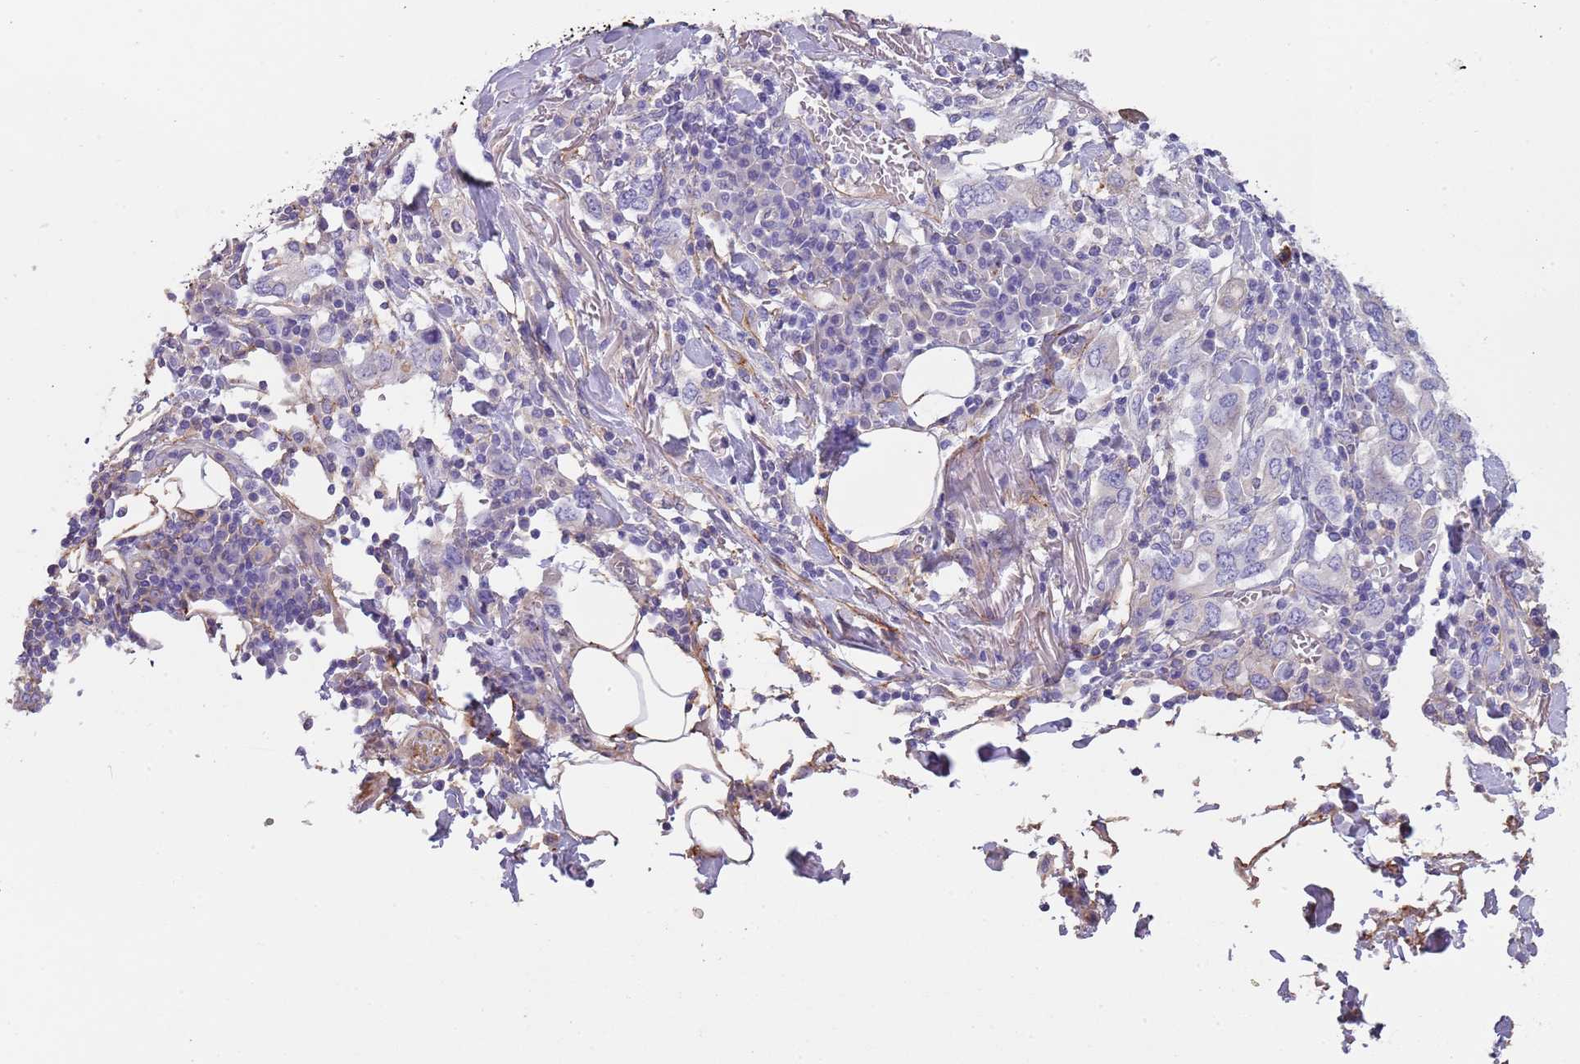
{"staining": {"intensity": "negative", "quantity": "none", "location": "none"}, "tissue": "stomach cancer", "cell_type": "Tumor cells", "image_type": "cancer", "snomed": [{"axis": "morphology", "description": "Adenocarcinoma, NOS"}, {"axis": "topography", "description": "Stomach, upper"}, {"axis": "topography", "description": "Stomach"}], "caption": "Stomach cancer was stained to show a protein in brown. There is no significant staining in tumor cells.", "gene": "NBPF3", "patient": {"sex": "male", "age": 62}}